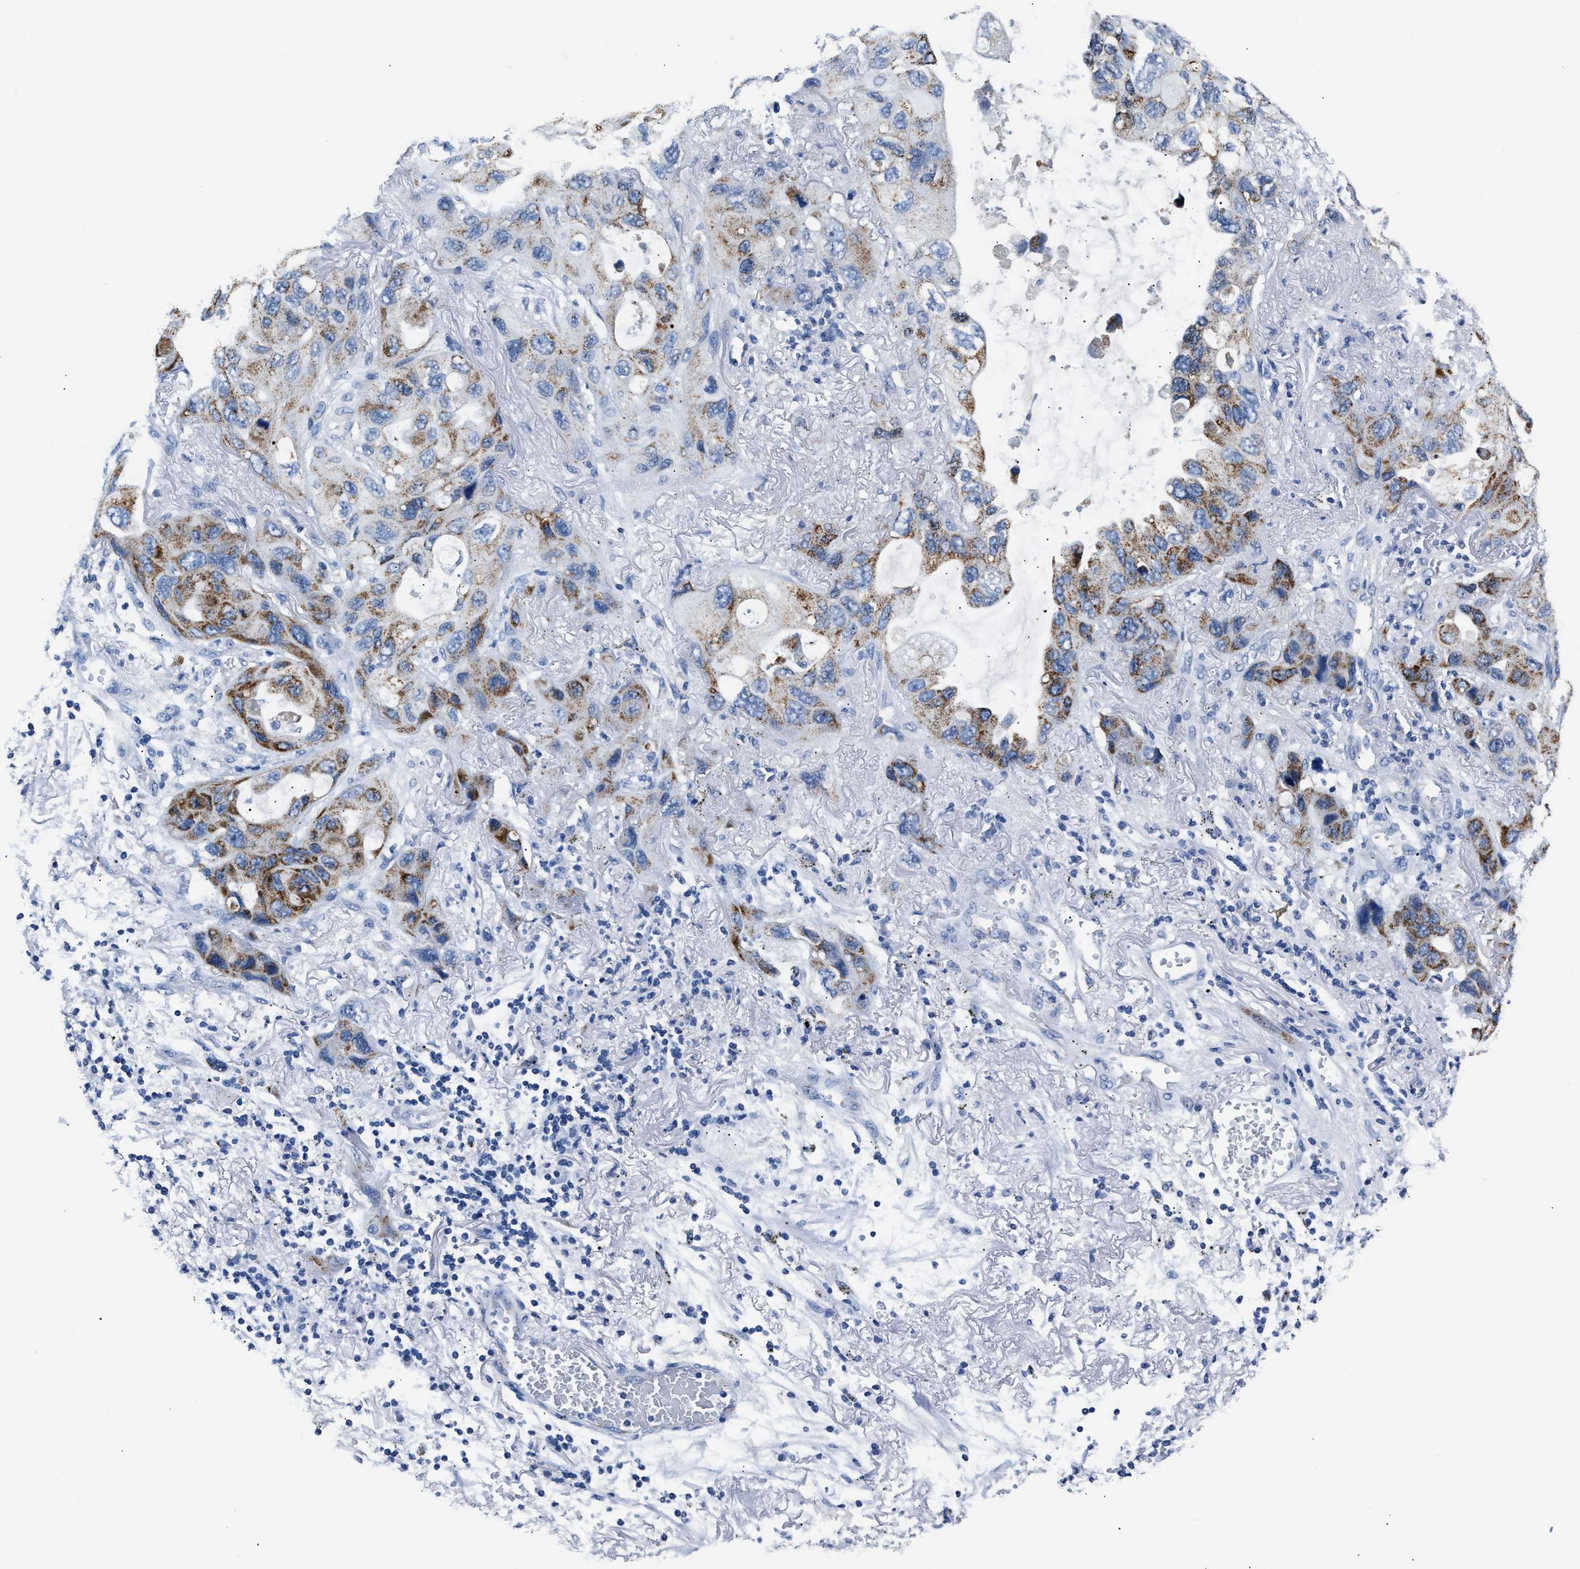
{"staining": {"intensity": "moderate", "quantity": ">75%", "location": "cytoplasmic/membranous"}, "tissue": "lung cancer", "cell_type": "Tumor cells", "image_type": "cancer", "snomed": [{"axis": "morphology", "description": "Squamous cell carcinoma, NOS"}, {"axis": "topography", "description": "Lung"}], "caption": "Lung cancer was stained to show a protein in brown. There is medium levels of moderate cytoplasmic/membranous staining in about >75% of tumor cells. (DAB (3,3'-diaminobenzidine) = brown stain, brightfield microscopy at high magnification).", "gene": "AMACR", "patient": {"sex": "female", "age": 73}}